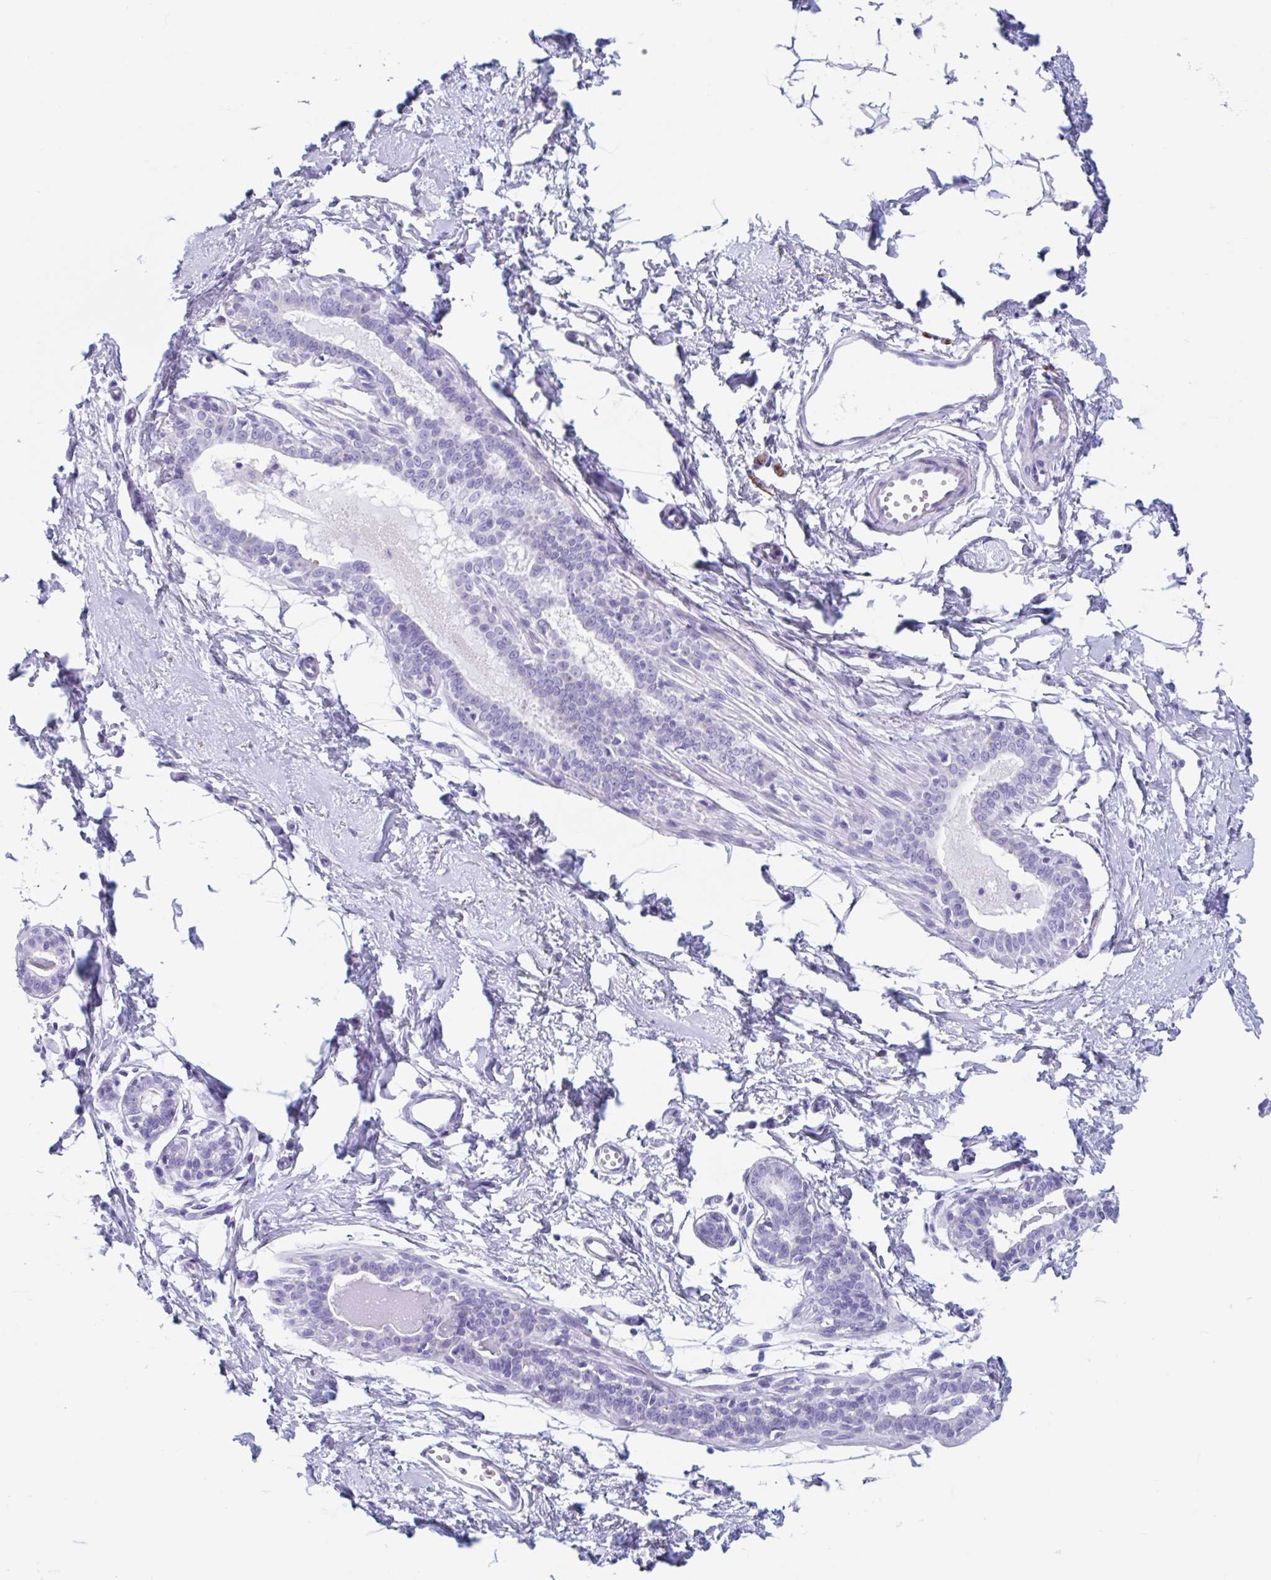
{"staining": {"intensity": "negative", "quantity": "none", "location": "none"}, "tissue": "breast", "cell_type": "Adipocytes", "image_type": "normal", "snomed": [{"axis": "morphology", "description": "Normal tissue, NOS"}, {"axis": "topography", "description": "Breast"}], "caption": "A high-resolution photomicrograph shows IHC staining of unremarkable breast, which exhibits no significant positivity in adipocytes. The staining was performed using DAB to visualize the protein expression in brown, while the nuclei were stained in blue with hematoxylin (Magnification: 20x).", "gene": "CPTP", "patient": {"sex": "female", "age": 45}}